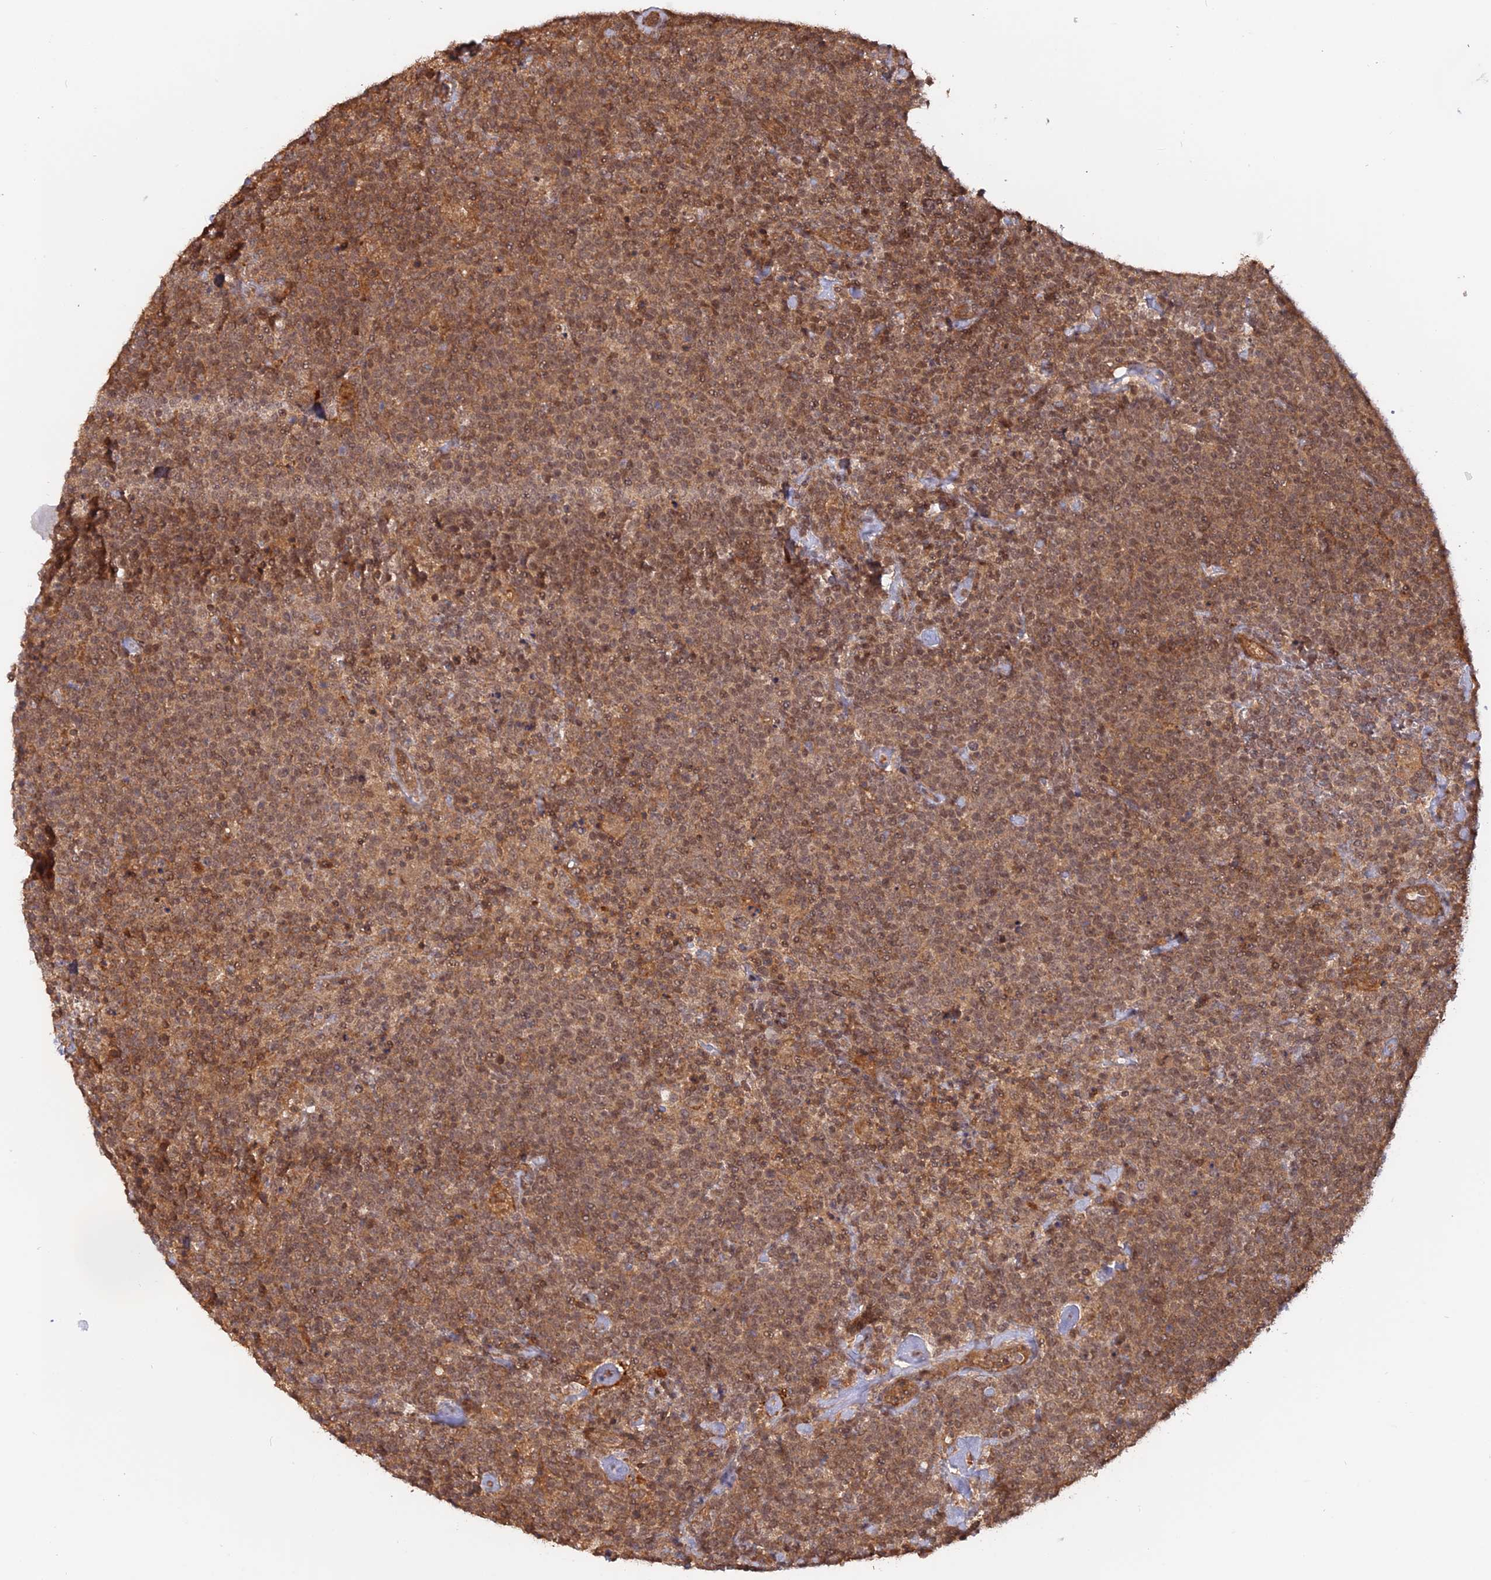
{"staining": {"intensity": "weak", "quantity": ">75%", "location": "cytoplasmic/membranous,nuclear"}, "tissue": "lymphoma", "cell_type": "Tumor cells", "image_type": "cancer", "snomed": [{"axis": "morphology", "description": "Malignant lymphoma, non-Hodgkin's type, High grade"}, {"axis": "topography", "description": "Lymph node"}], "caption": "Protein positivity by immunohistochemistry (IHC) shows weak cytoplasmic/membranous and nuclear positivity in approximately >75% of tumor cells in malignant lymphoma, non-Hodgkin's type (high-grade). (DAB (3,3'-diaminobenzidine) = brown stain, brightfield microscopy at high magnification).", "gene": "CCDC174", "patient": {"sex": "male", "age": 61}}